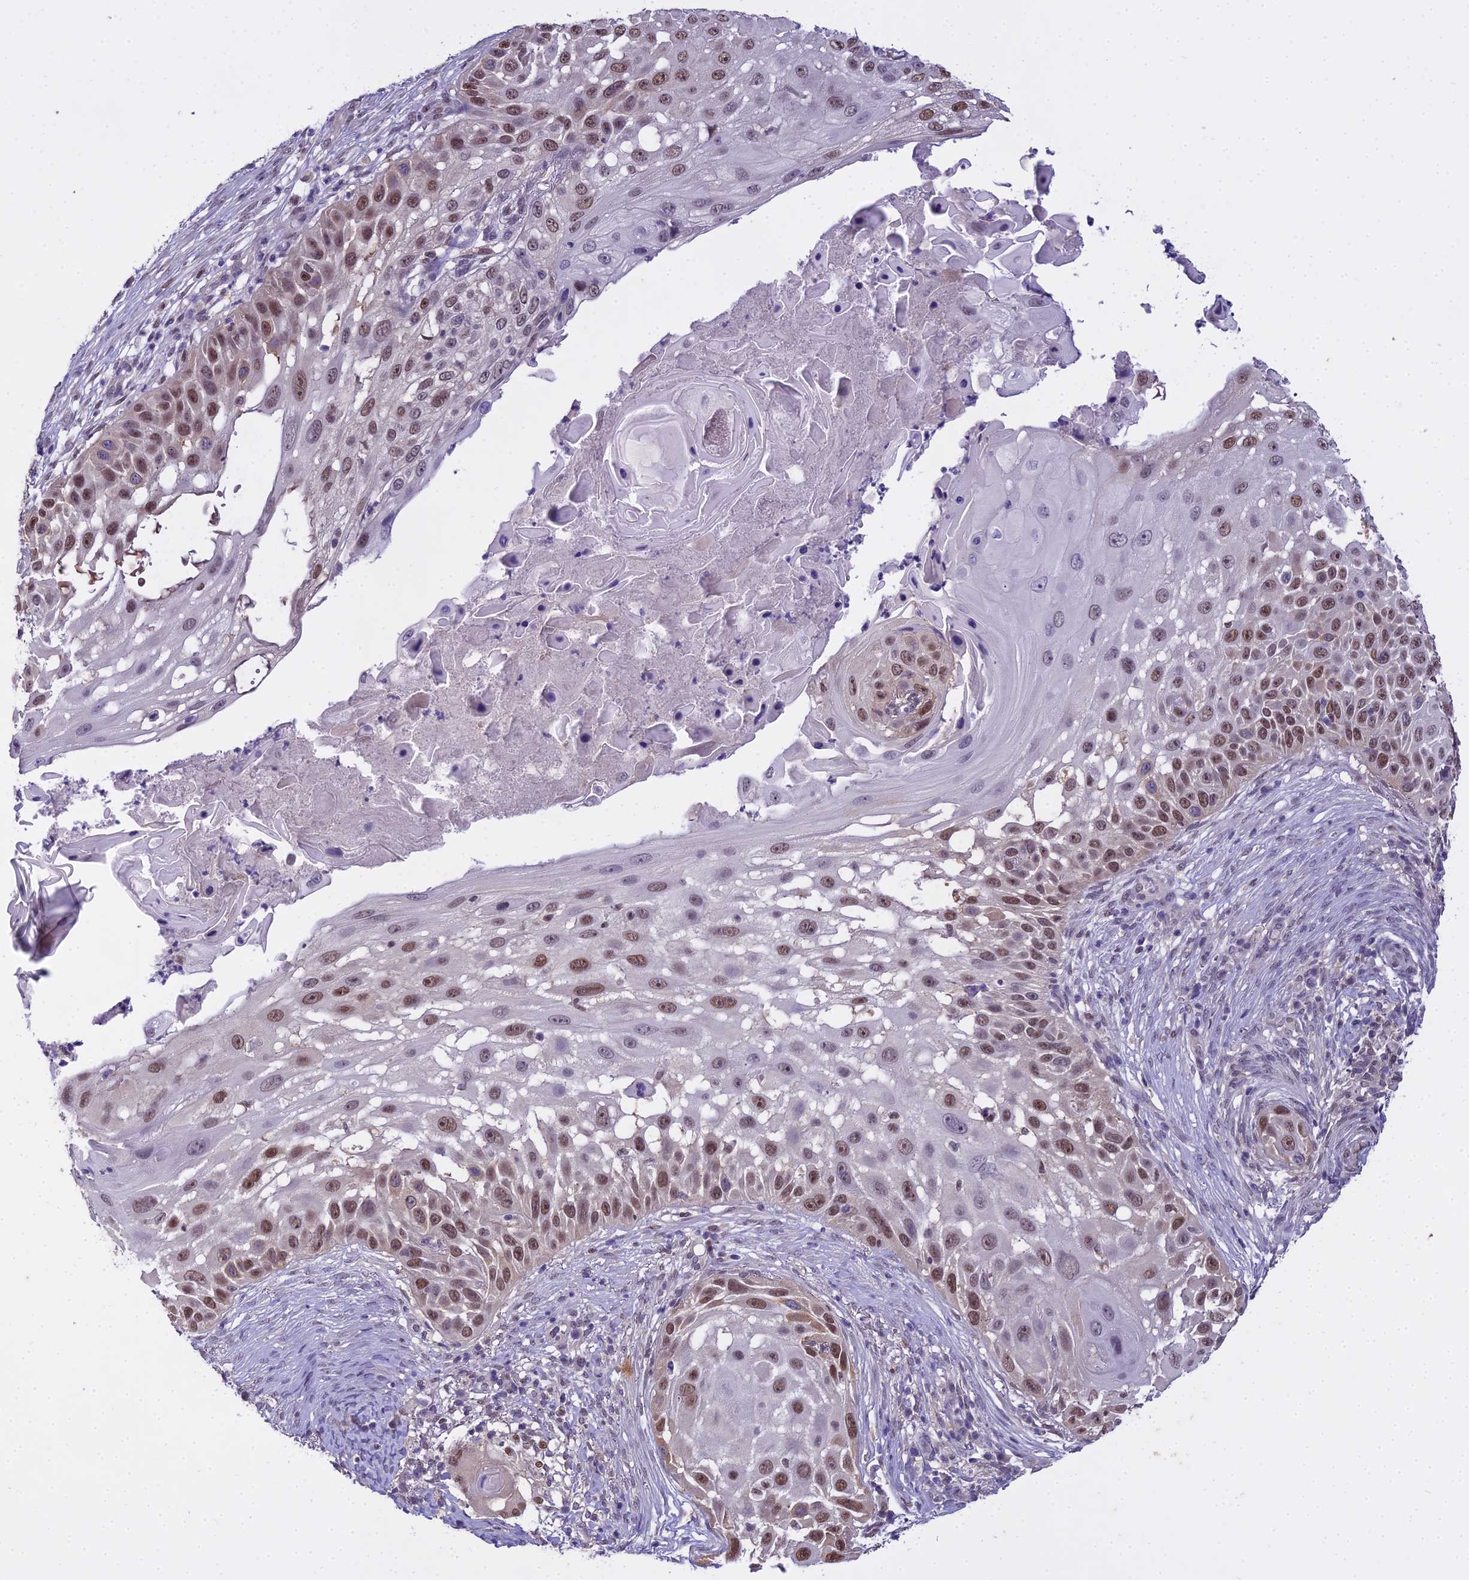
{"staining": {"intensity": "strong", "quantity": "25%-75%", "location": "nuclear"}, "tissue": "skin cancer", "cell_type": "Tumor cells", "image_type": "cancer", "snomed": [{"axis": "morphology", "description": "Squamous cell carcinoma, NOS"}, {"axis": "topography", "description": "Skin"}], "caption": "This is an image of immunohistochemistry staining of skin cancer, which shows strong staining in the nuclear of tumor cells.", "gene": "MAT2A", "patient": {"sex": "female", "age": 44}}